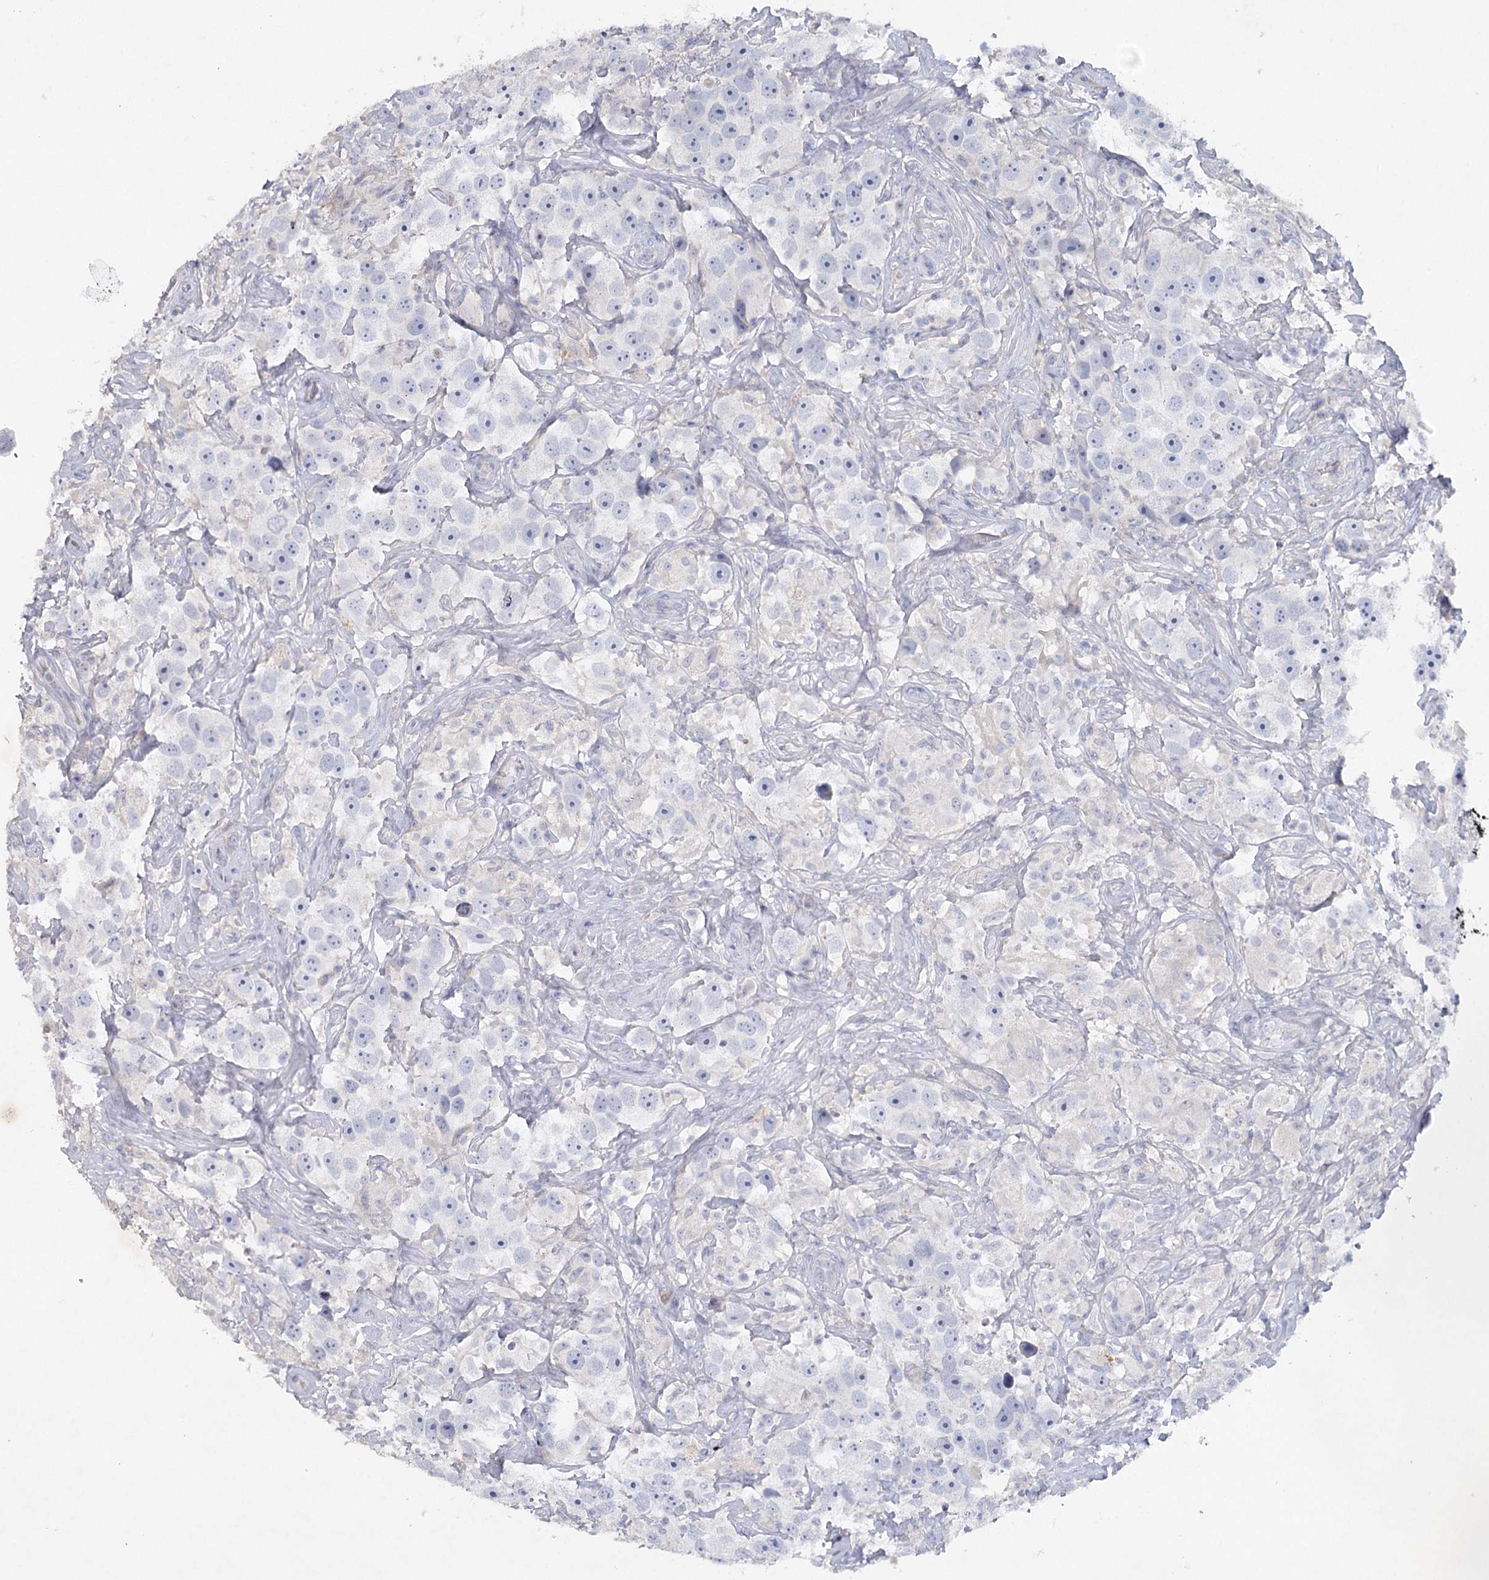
{"staining": {"intensity": "negative", "quantity": "none", "location": "none"}, "tissue": "testis cancer", "cell_type": "Tumor cells", "image_type": "cancer", "snomed": [{"axis": "morphology", "description": "Seminoma, NOS"}, {"axis": "topography", "description": "Testis"}], "caption": "Human testis cancer stained for a protein using IHC reveals no staining in tumor cells.", "gene": "MAP3K13", "patient": {"sex": "male", "age": 49}}